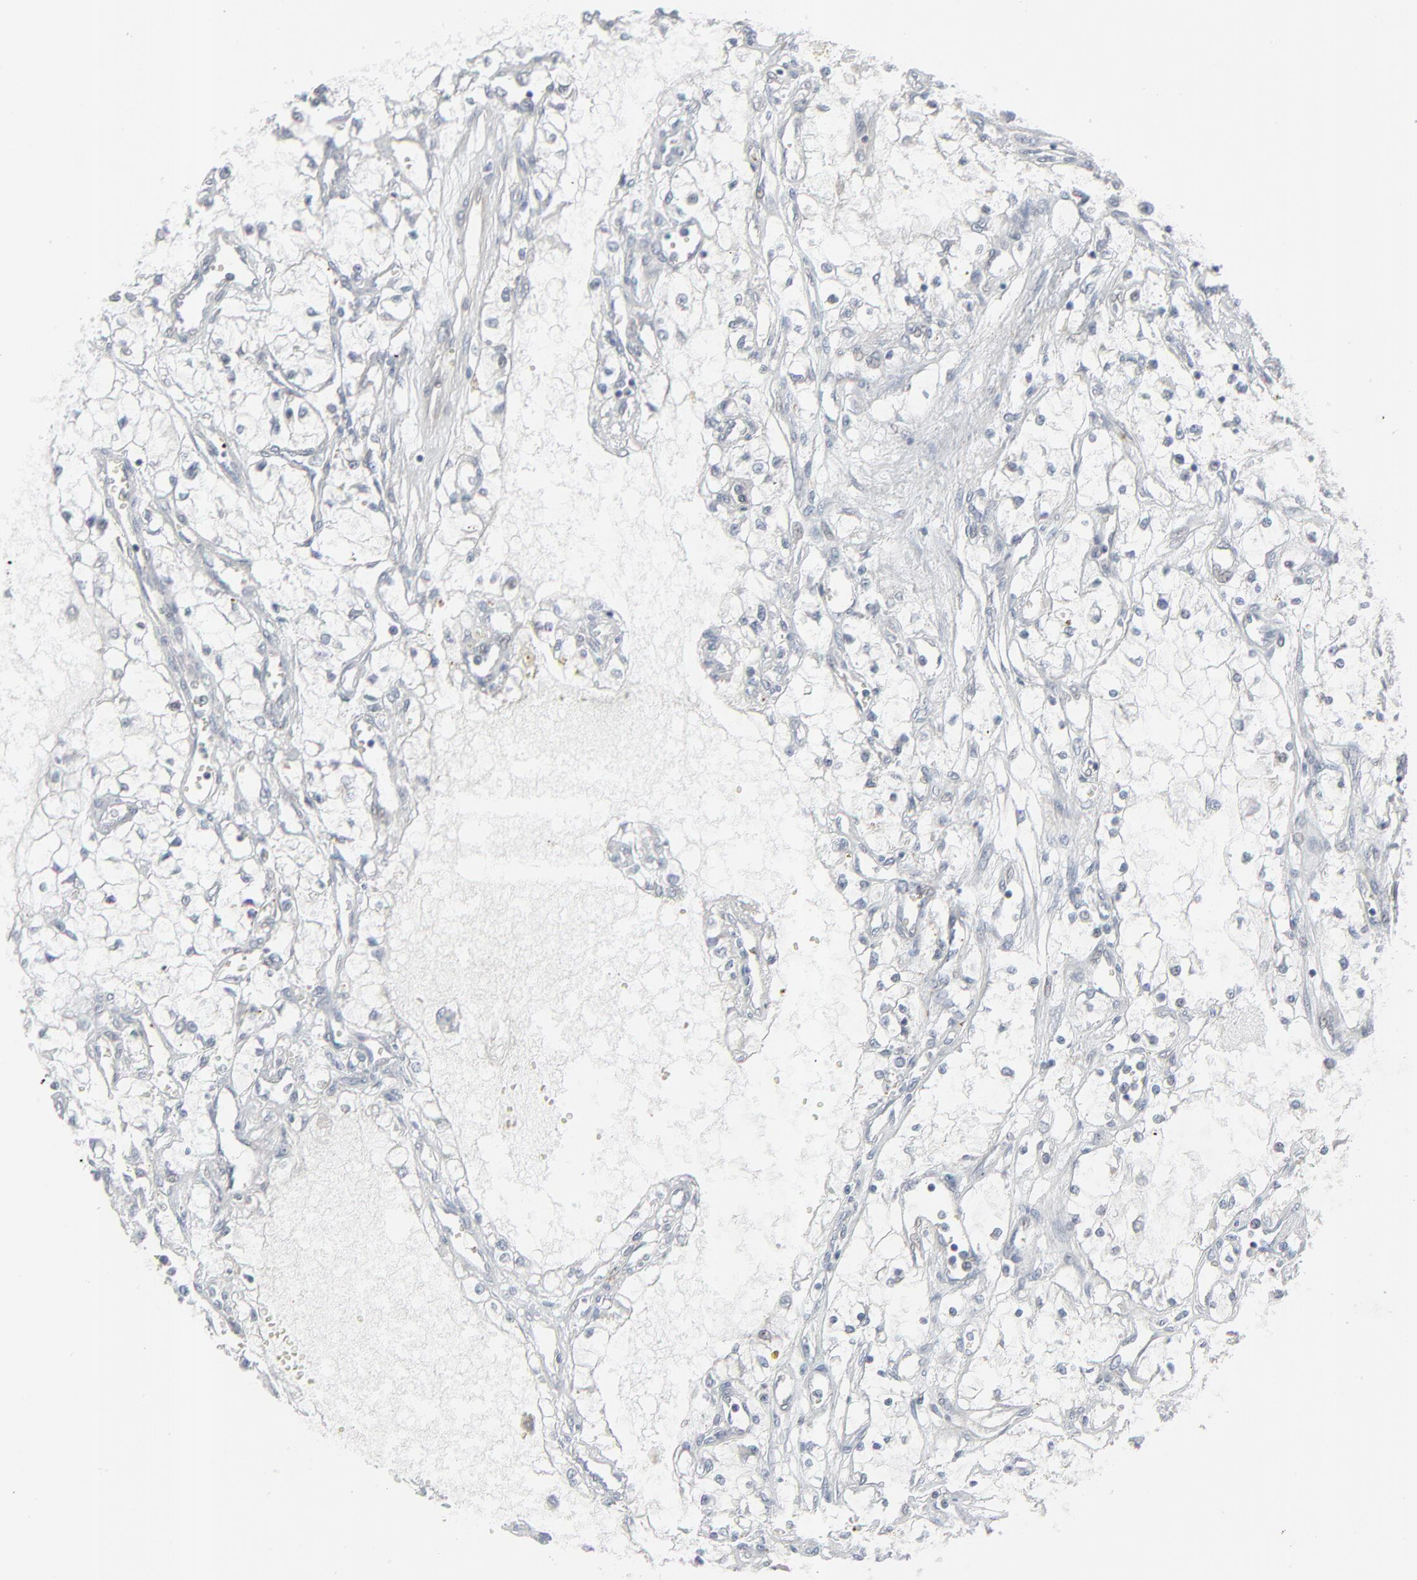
{"staining": {"intensity": "negative", "quantity": "none", "location": "none"}, "tissue": "renal cancer", "cell_type": "Tumor cells", "image_type": "cancer", "snomed": [{"axis": "morphology", "description": "Adenocarcinoma, NOS"}, {"axis": "topography", "description": "Kidney"}], "caption": "A high-resolution micrograph shows immunohistochemistry (IHC) staining of adenocarcinoma (renal), which demonstrates no significant staining in tumor cells.", "gene": "NEUROD1", "patient": {"sex": "male", "age": 61}}